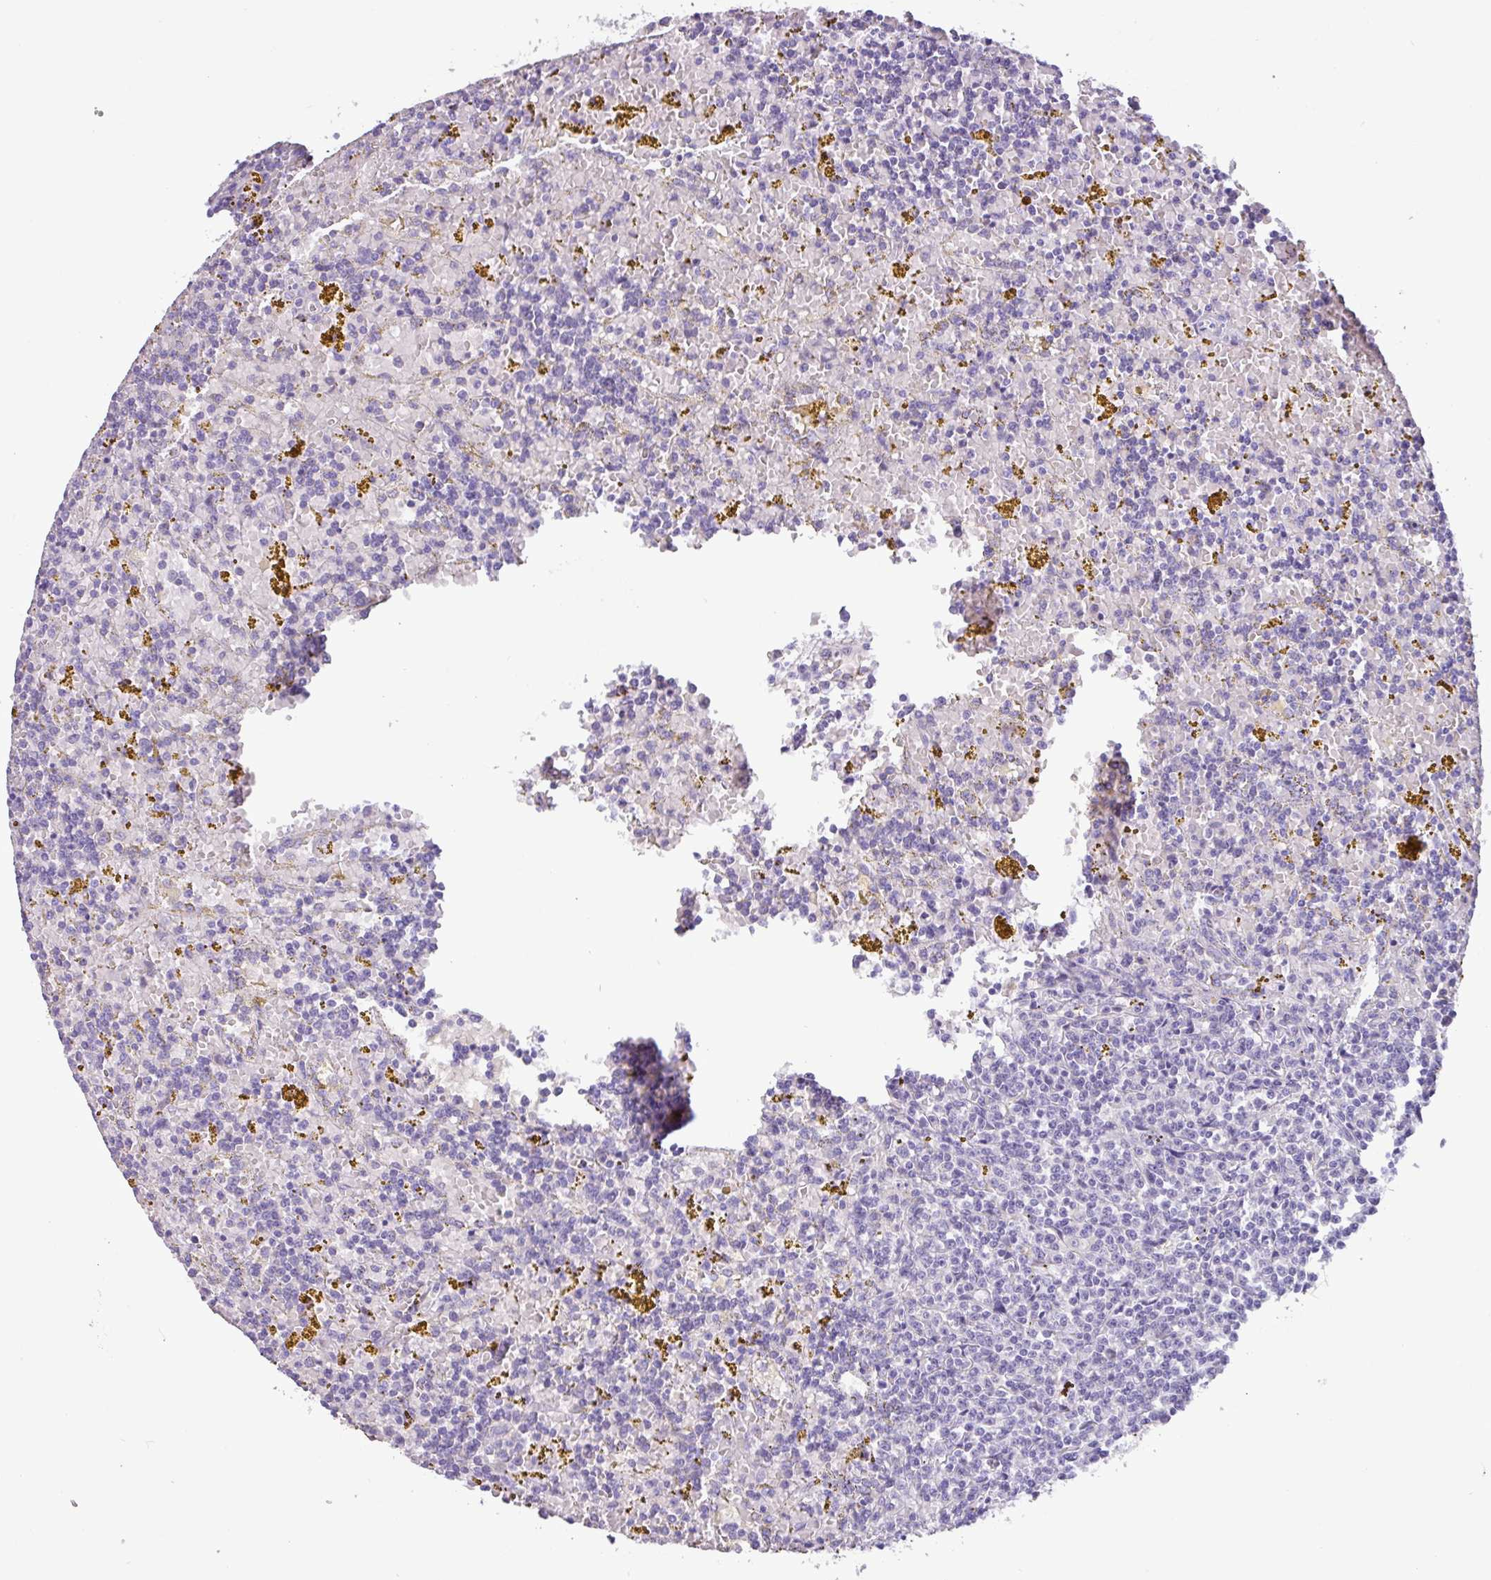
{"staining": {"intensity": "negative", "quantity": "none", "location": "none"}, "tissue": "lymphoma", "cell_type": "Tumor cells", "image_type": "cancer", "snomed": [{"axis": "morphology", "description": "Malignant lymphoma, non-Hodgkin's type, Low grade"}, {"axis": "topography", "description": "Spleen"}, {"axis": "topography", "description": "Lymph node"}], "caption": "This is a photomicrograph of immunohistochemistry (IHC) staining of malignant lymphoma, non-Hodgkin's type (low-grade), which shows no positivity in tumor cells.", "gene": "PNLDC1", "patient": {"sex": "female", "age": 66}}